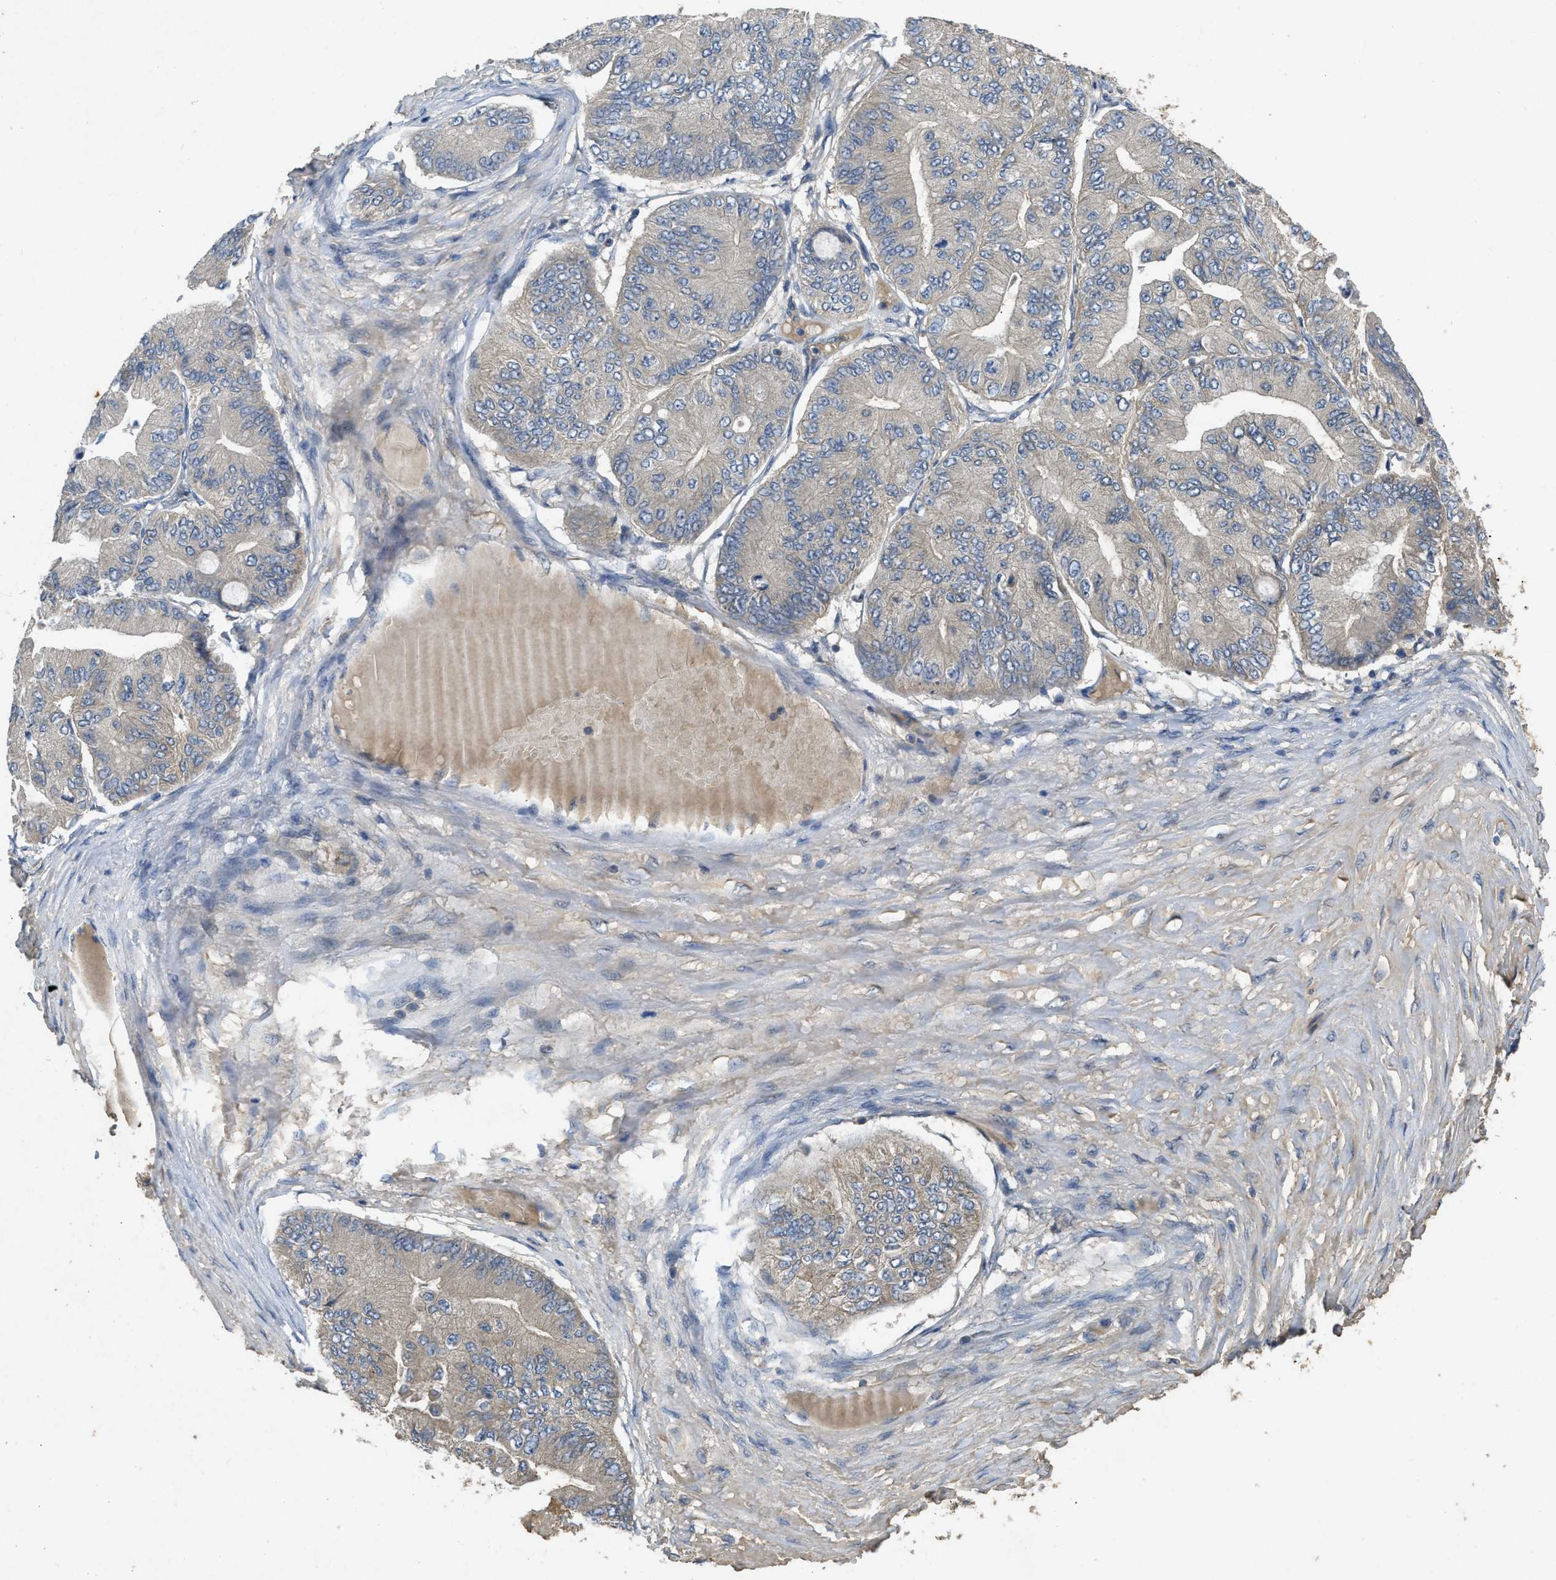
{"staining": {"intensity": "negative", "quantity": "none", "location": "none"}, "tissue": "ovarian cancer", "cell_type": "Tumor cells", "image_type": "cancer", "snomed": [{"axis": "morphology", "description": "Cystadenocarcinoma, mucinous, NOS"}, {"axis": "topography", "description": "Ovary"}], "caption": "High magnification brightfield microscopy of mucinous cystadenocarcinoma (ovarian) stained with DAB (3,3'-diaminobenzidine) (brown) and counterstained with hematoxylin (blue): tumor cells show no significant expression. (DAB (3,3'-diaminobenzidine) IHC with hematoxylin counter stain).", "gene": "PPP3CA", "patient": {"sex": "female", "age": 61}}